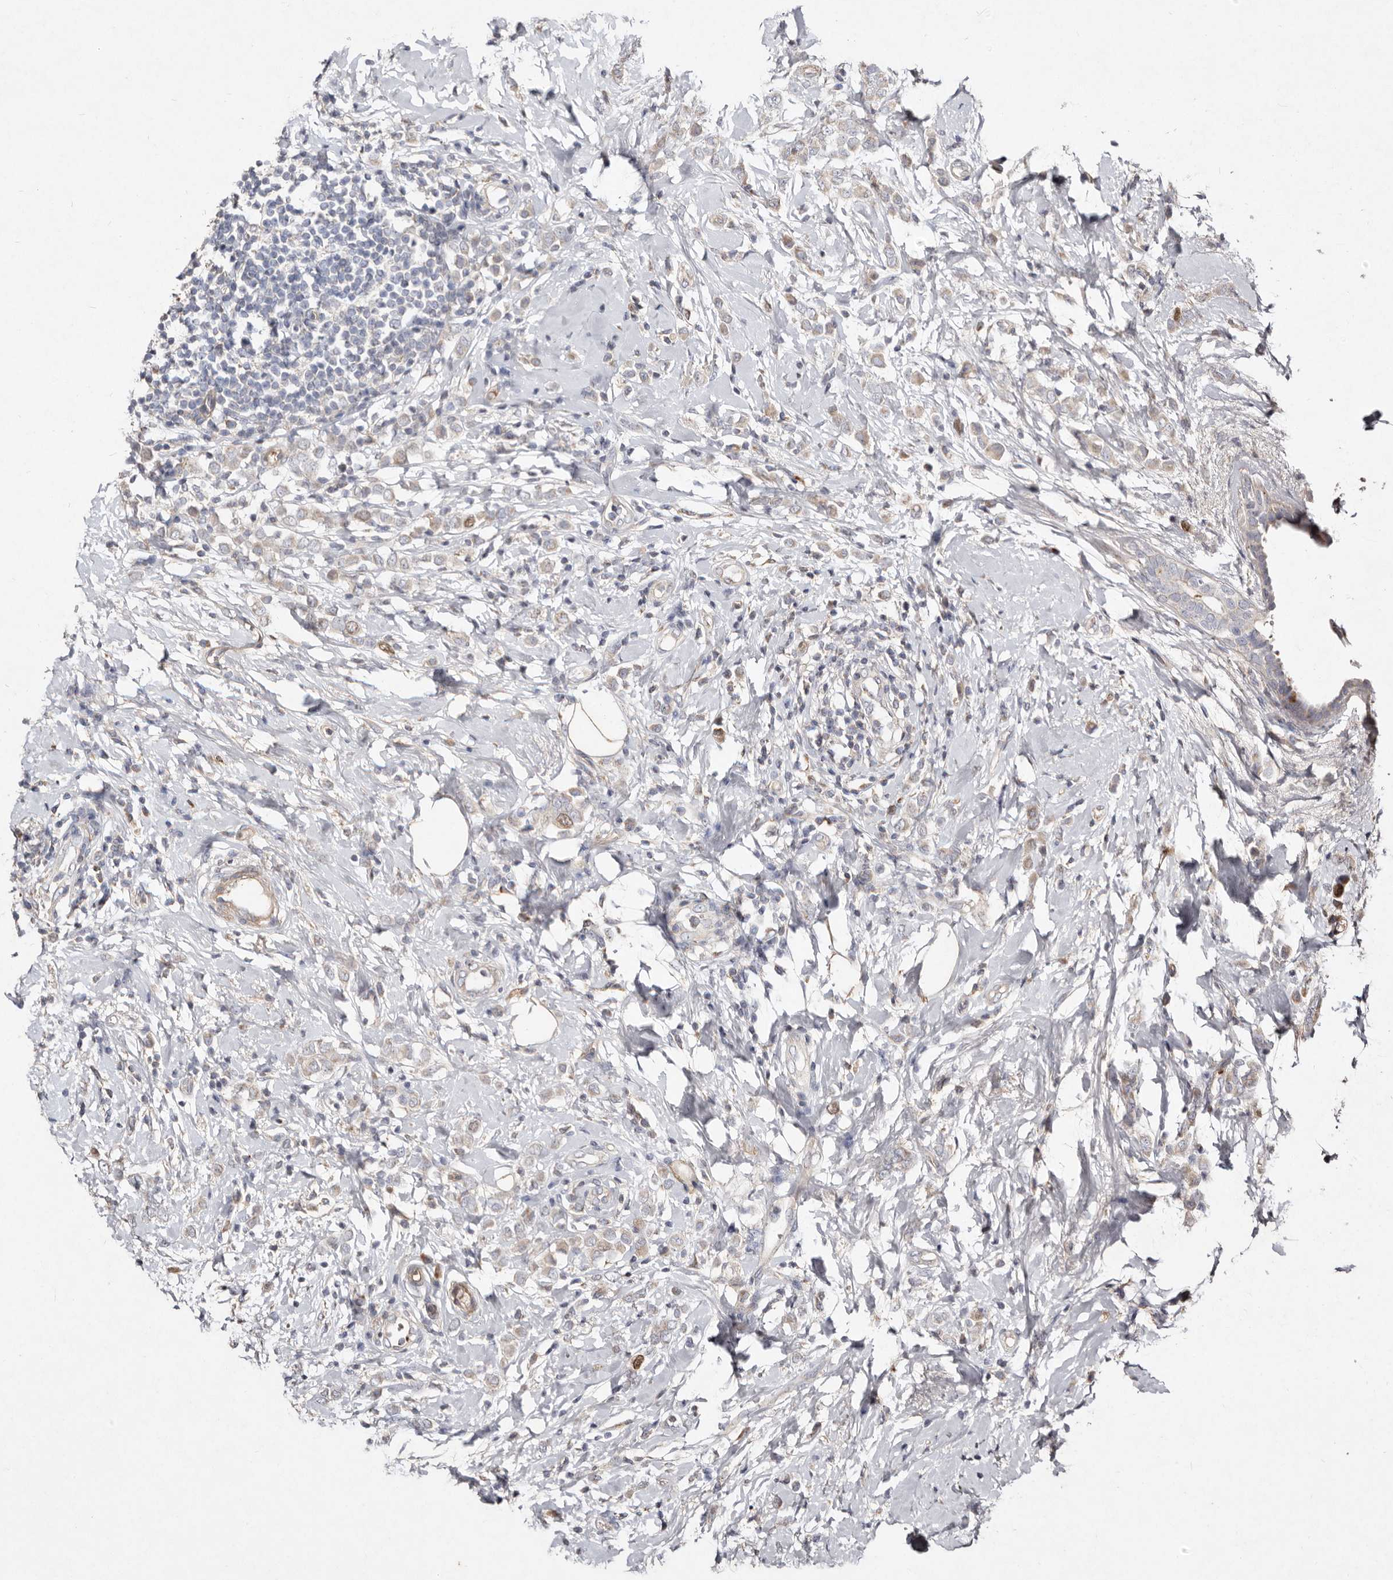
{"staining": {"intensity": "weak", "quantity": "<25%", "location": "cytoplasmic/membranous"}, "tissue": "breast cancer", "cell_type": "Tumor cells", "image_type": "cancer", "snomed": [{"axis": "morphology", "description": "Lobular carcinoma"}, {"axis": "topography", "description": "Breast"}], "caption": "Breast lobular carcinoma stained for a protein using immunohistochemistry reveals no expression tumor cells.", "gene": "SLC25A20", "patient": {"sex": "female", "age": 47}}